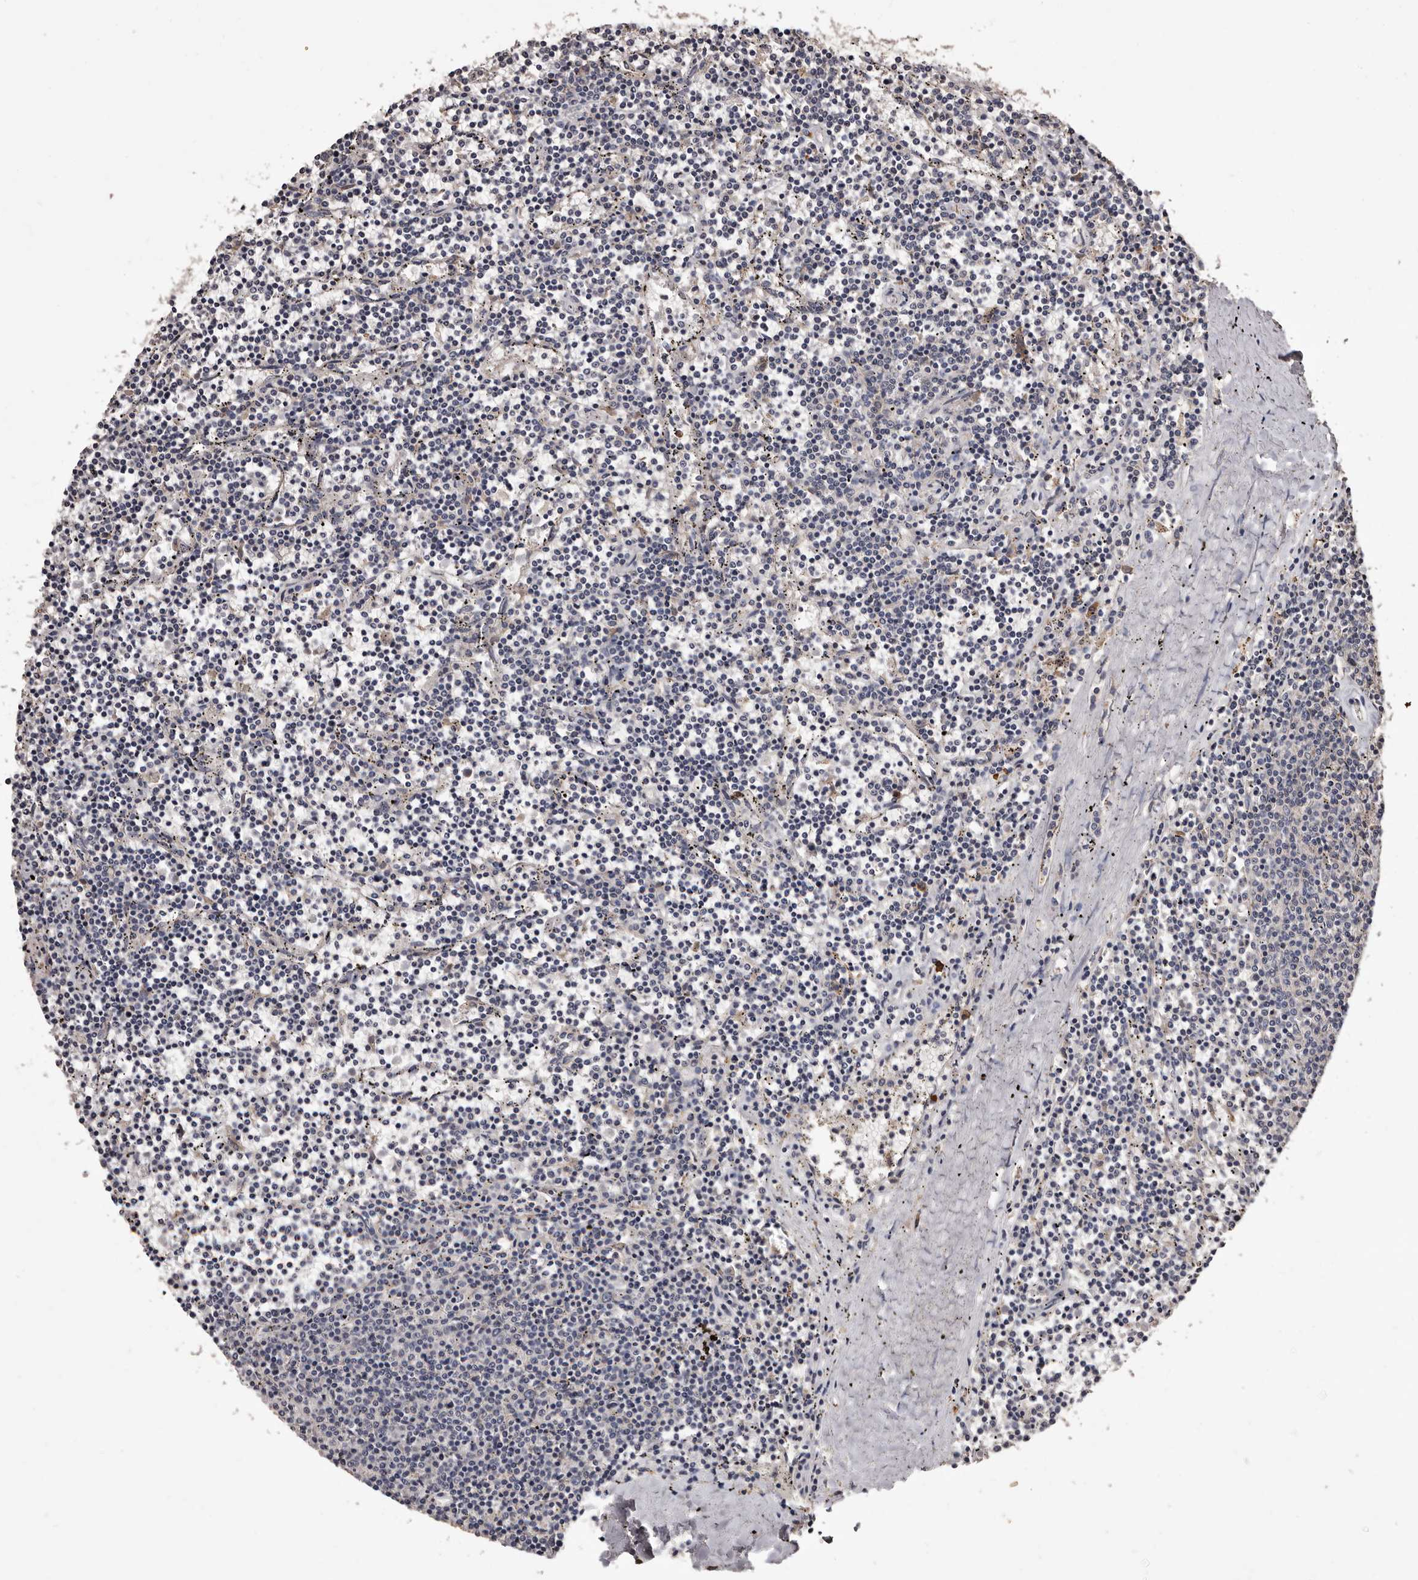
{"staining": {"intensity": "negative", "quantity": "none", "location": "none"}, "tissue": "lymphoma", "cell_type": "Tumor cells", "image_type": "cancer", "snomed": [{"axis": "morphology", "description": "Malignant lymphoma, non-Hodgkin's type, Low grade"}, {"axis": "topography", "description": "Spleen"}], "caption": "The histopathology image exhibits no staining of tumor cells in lymphoma. The staining was performed using DAB (3,3'-diaminobenzidine) to visualize the protein expression in brown, while the nuclei were stained in blue with hematoxylin (Magnification: 20x).", "gene": "ETNK1", "patient": {"sex": "female", "age": 50}}